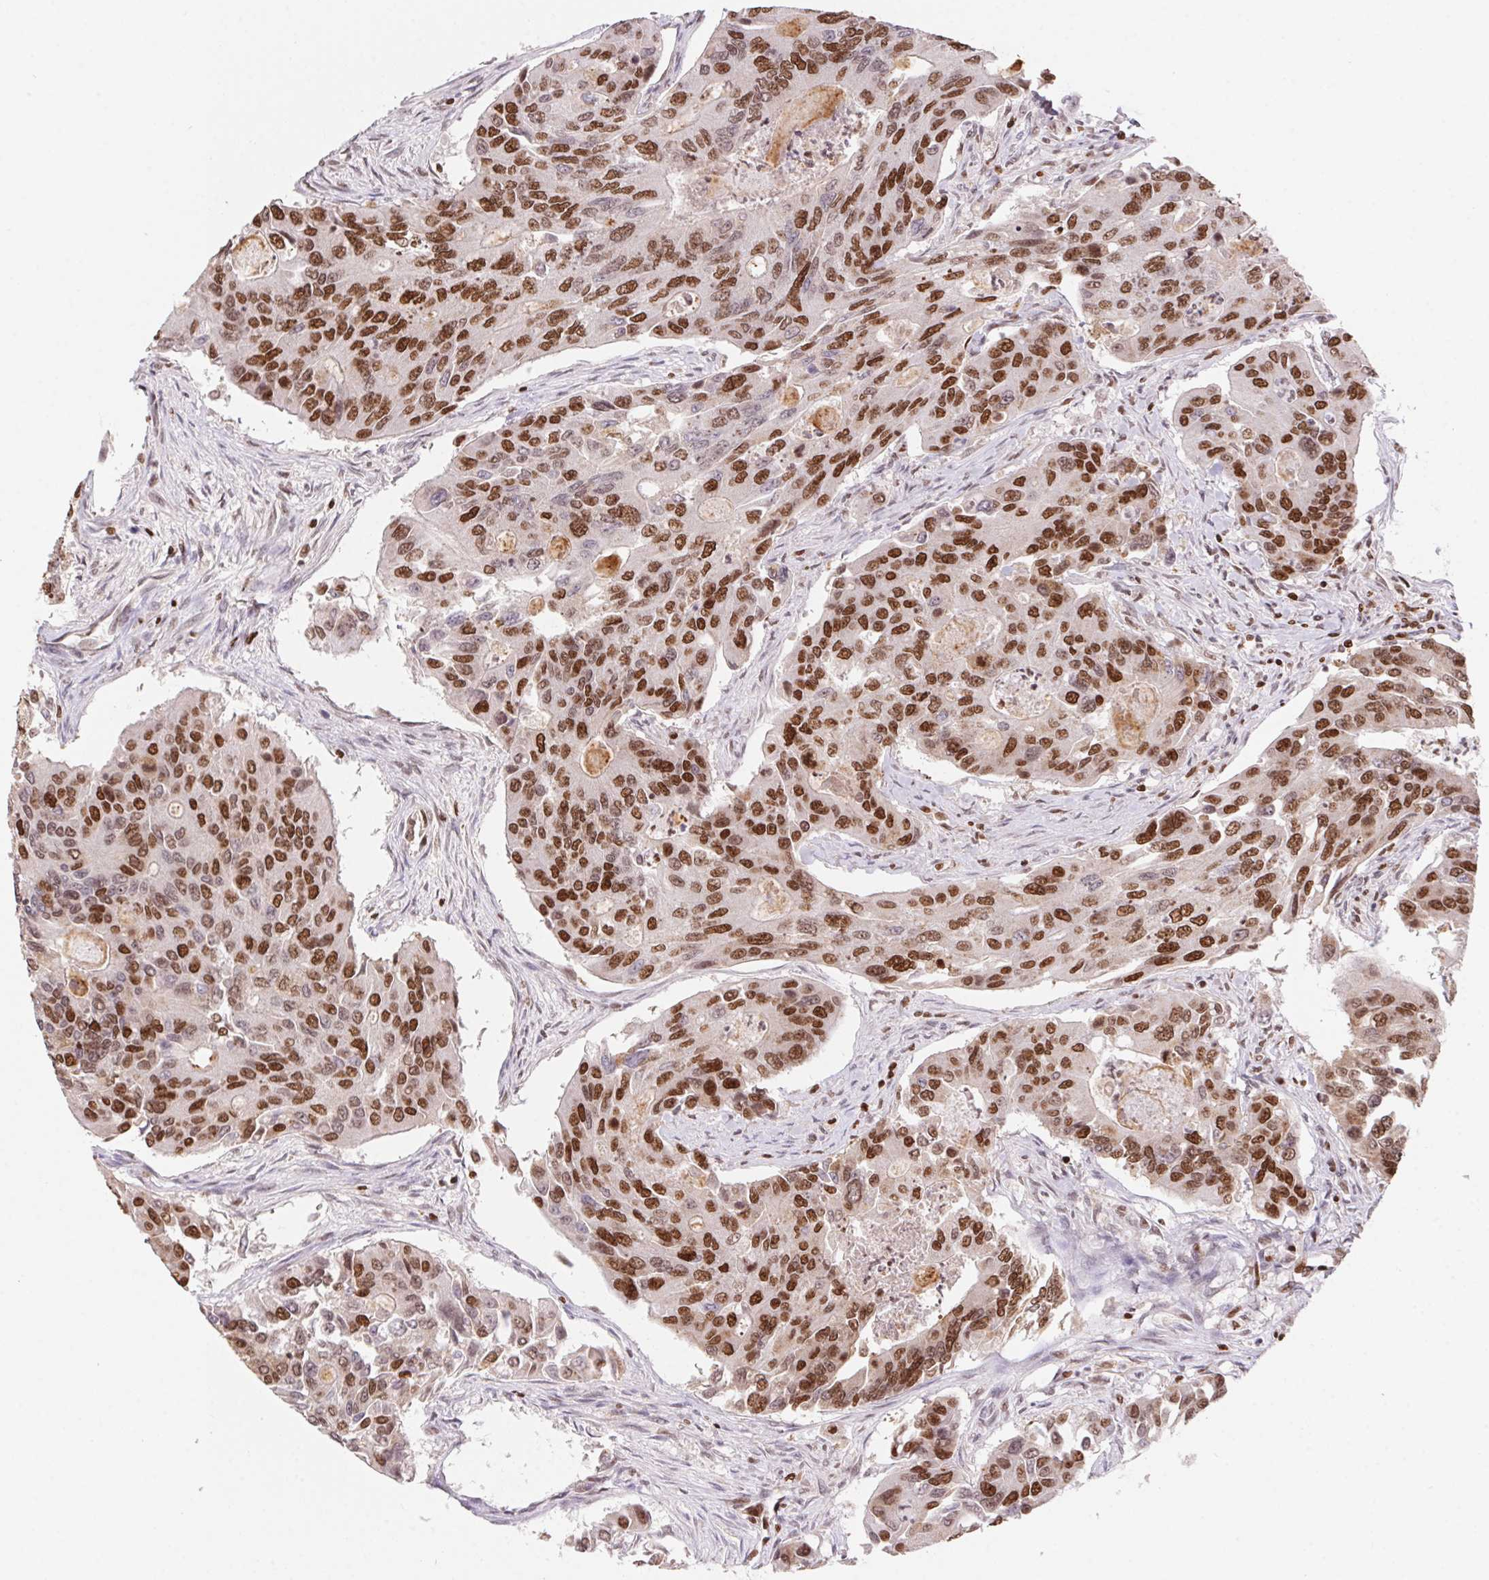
{"staining": {"intensity": "strong", "quantity": ">75%", "location": "nuclear"}, "tissue": "colorectal cancer", "cell_type": "Tumor cells", "image_type": "cancer", "snomed": [{"axis": "morphology", "description": "Adenocarcinoma, NOS"}, {"axis": "topography", "description": "Colon"}], "caption": "IHC photomicrograph of neoplastic tissue: human adenocarcinoma (colorectal) stained using IHC shows high levels of strong protein expression localized specifically in the nuclear of tumor cells, appearing as a nuclear brown color.", "gene": "POLD3", "patient": {"sex": "female", "age": 67}}